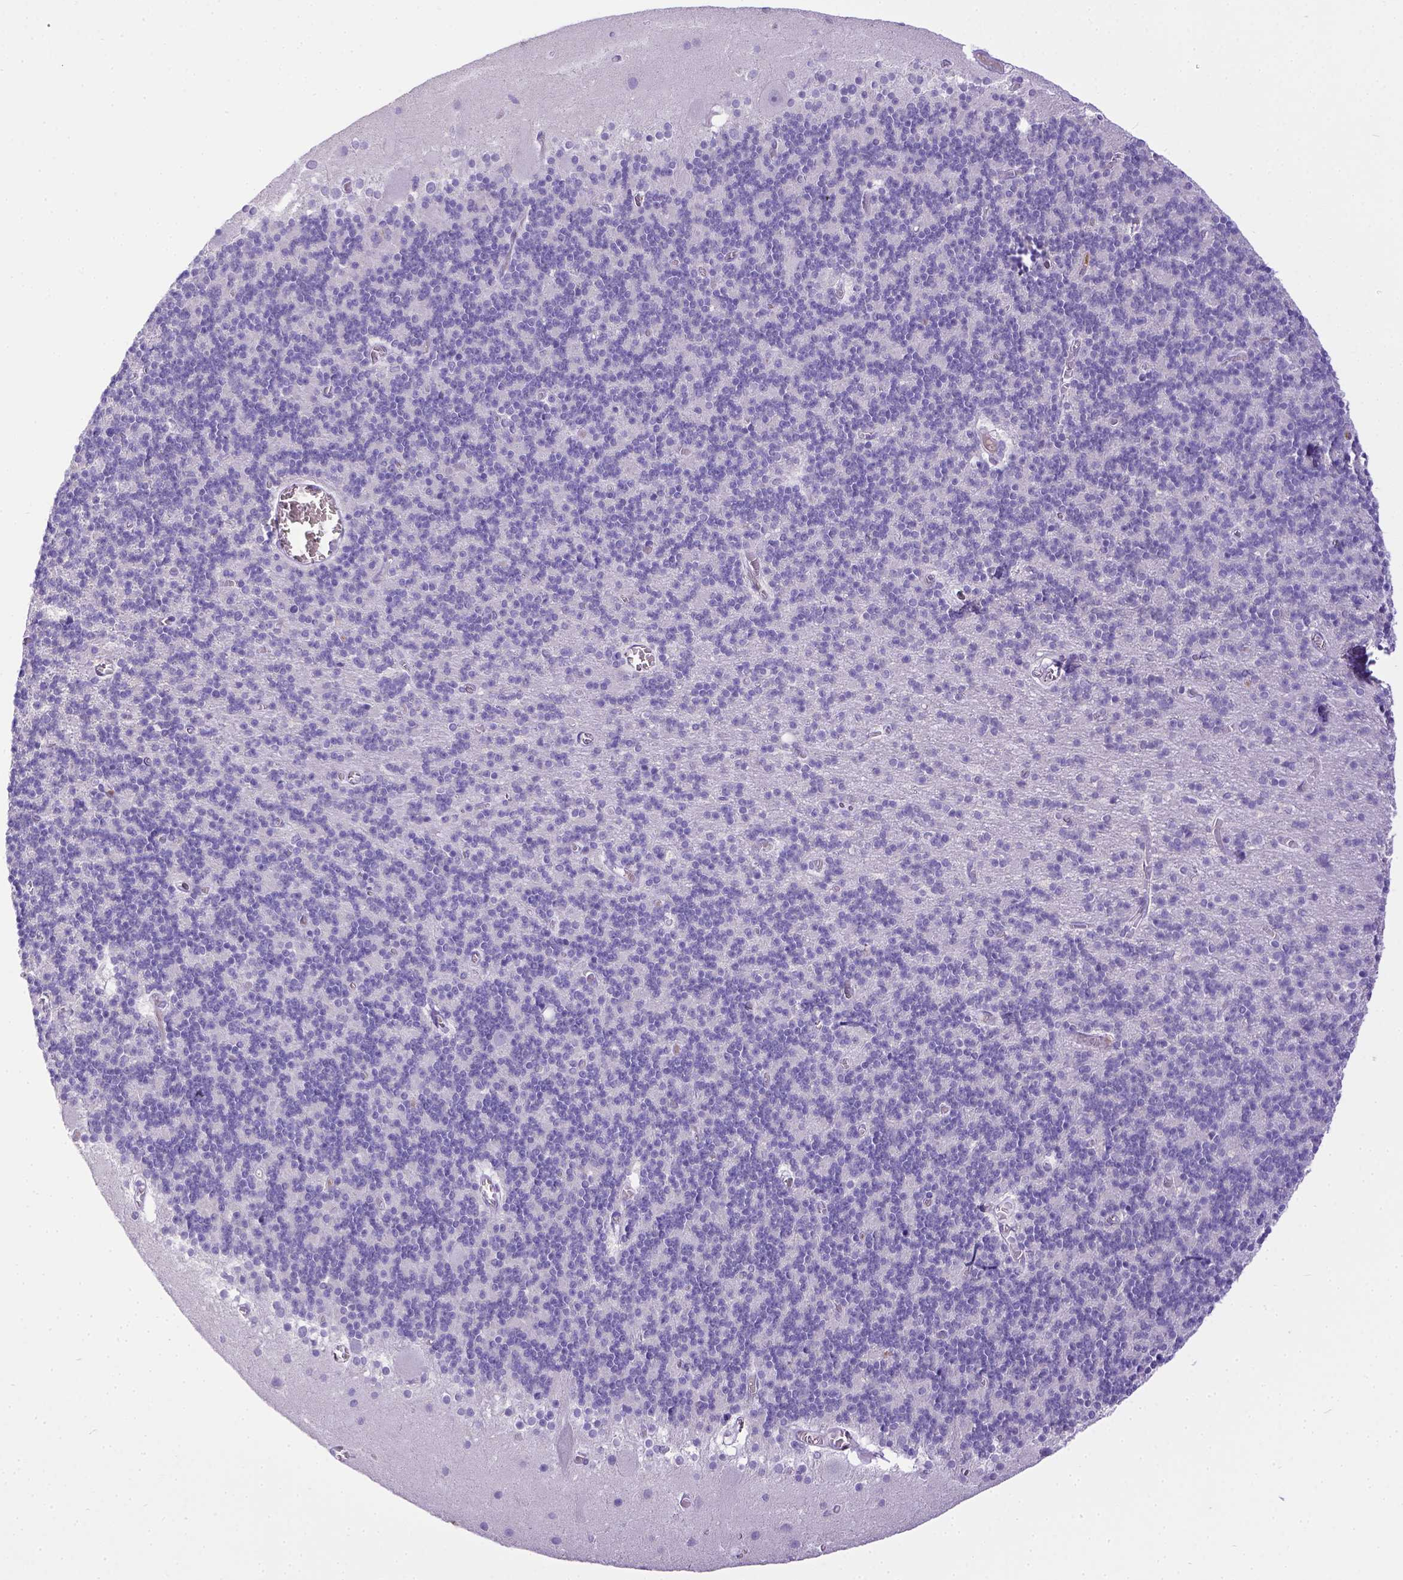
{"staining": {"intensity": "negative", "quantity": "none", "location": "none"}, "tissue": "cerebellum", "cell_type": "Cells in granular layer", "image_type": "normal", "snomed": [{"axis": "morphology", "description": "Normal tissue, NOS"}, {"axis": "topography", "description": "Cerebellum"}], "caption": "Micrograph shows no protein staining in cells in granular layer of unremarkable cerebellum.", "gene": "CD3E", "patient": {"sex": "male", "age": 70}}